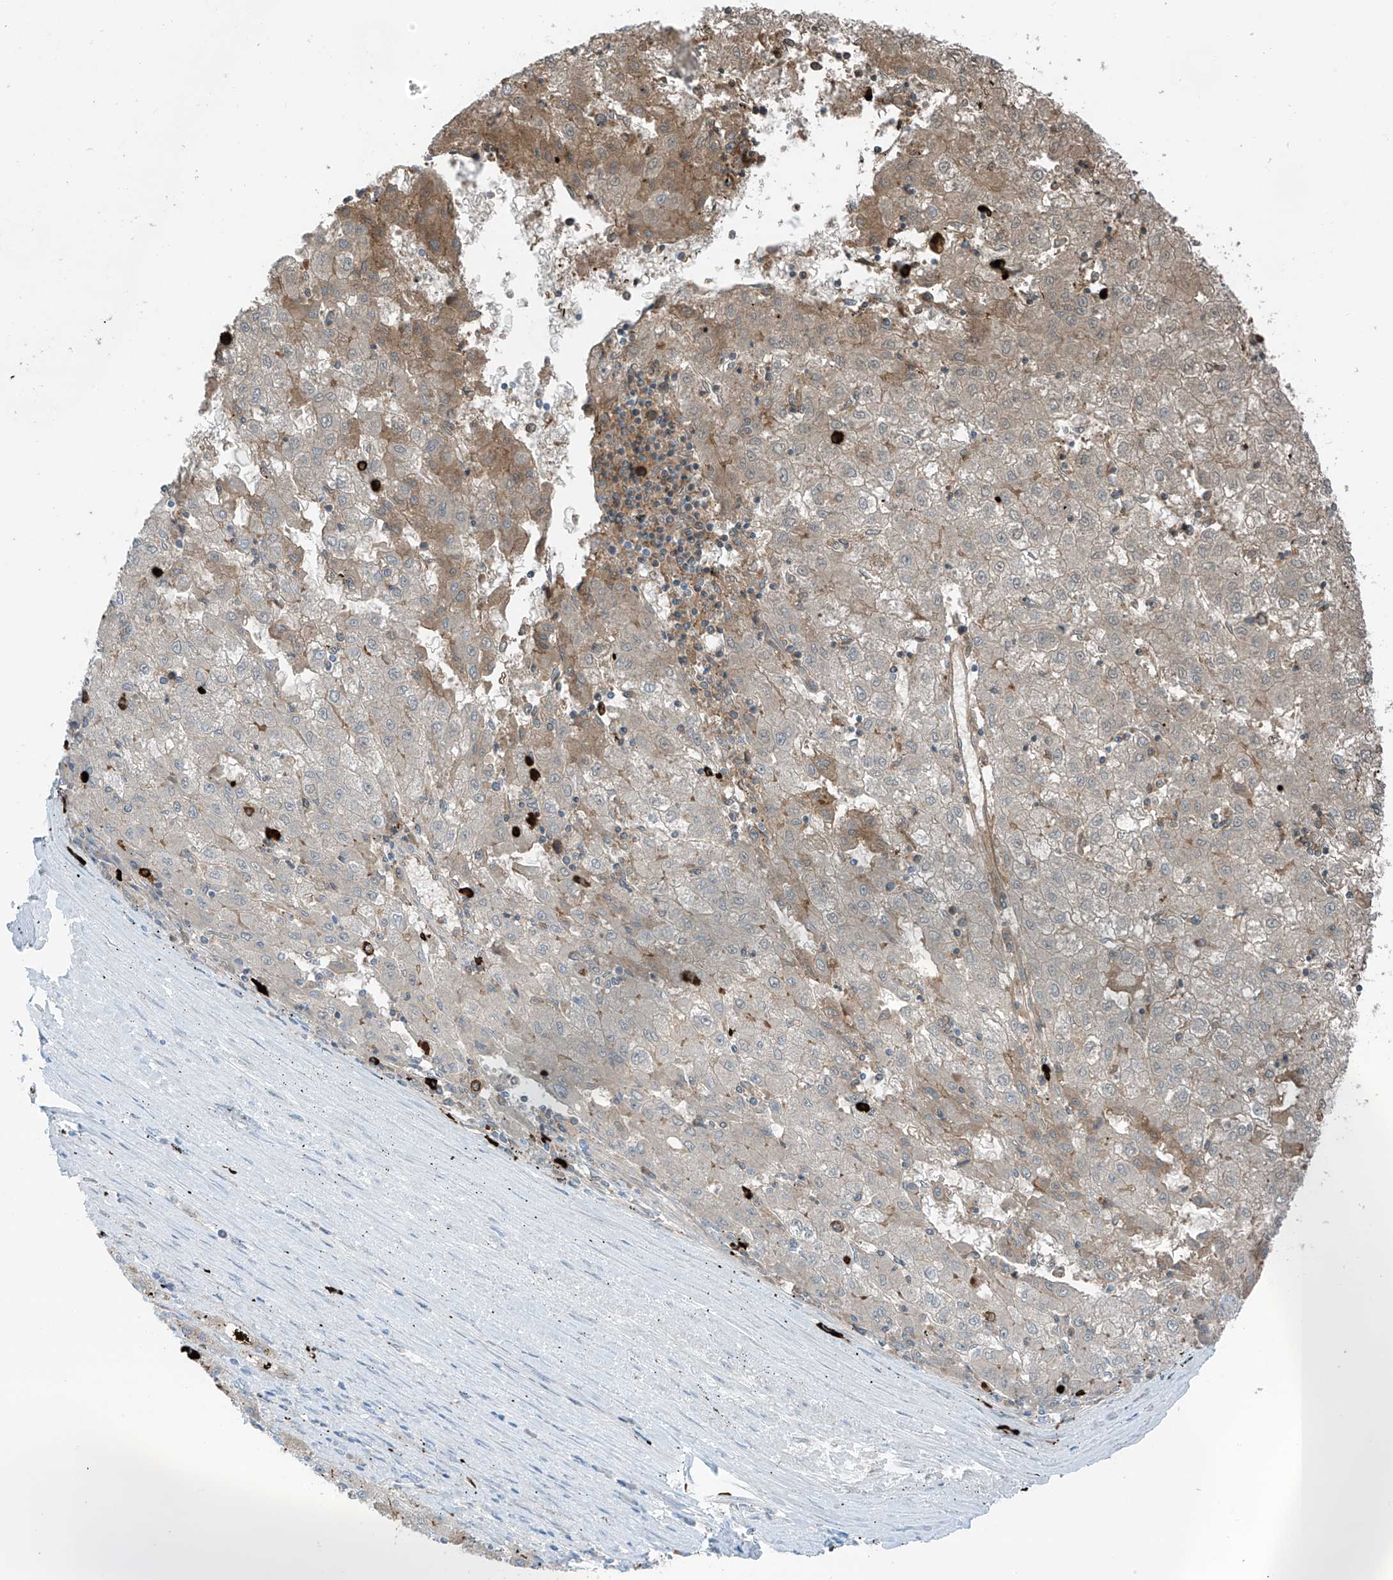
{"staining": {"intensity": "weak", "quantity": "25%-75%", "location": "cytoplasmic/membranous"}, "tissue": "liver cancer", "cell_type": "Tumor cells", "image_type": "cancer", "snomed": [{"axis": "morphology", "description": "Carcinoma, Hepatocellular, NOS"}, {"axis": "topography", "description": "Liver"}], "caption": "A high-resolution histopathology image shows IHC staining of liver hepatocellular carcinoma, which displays weak cytoplasmic/membranous positivity in approximately 25%-75% of tumor cells.", "gene": "ZNF793", "patient": {"sex": "male", "age": 72}}